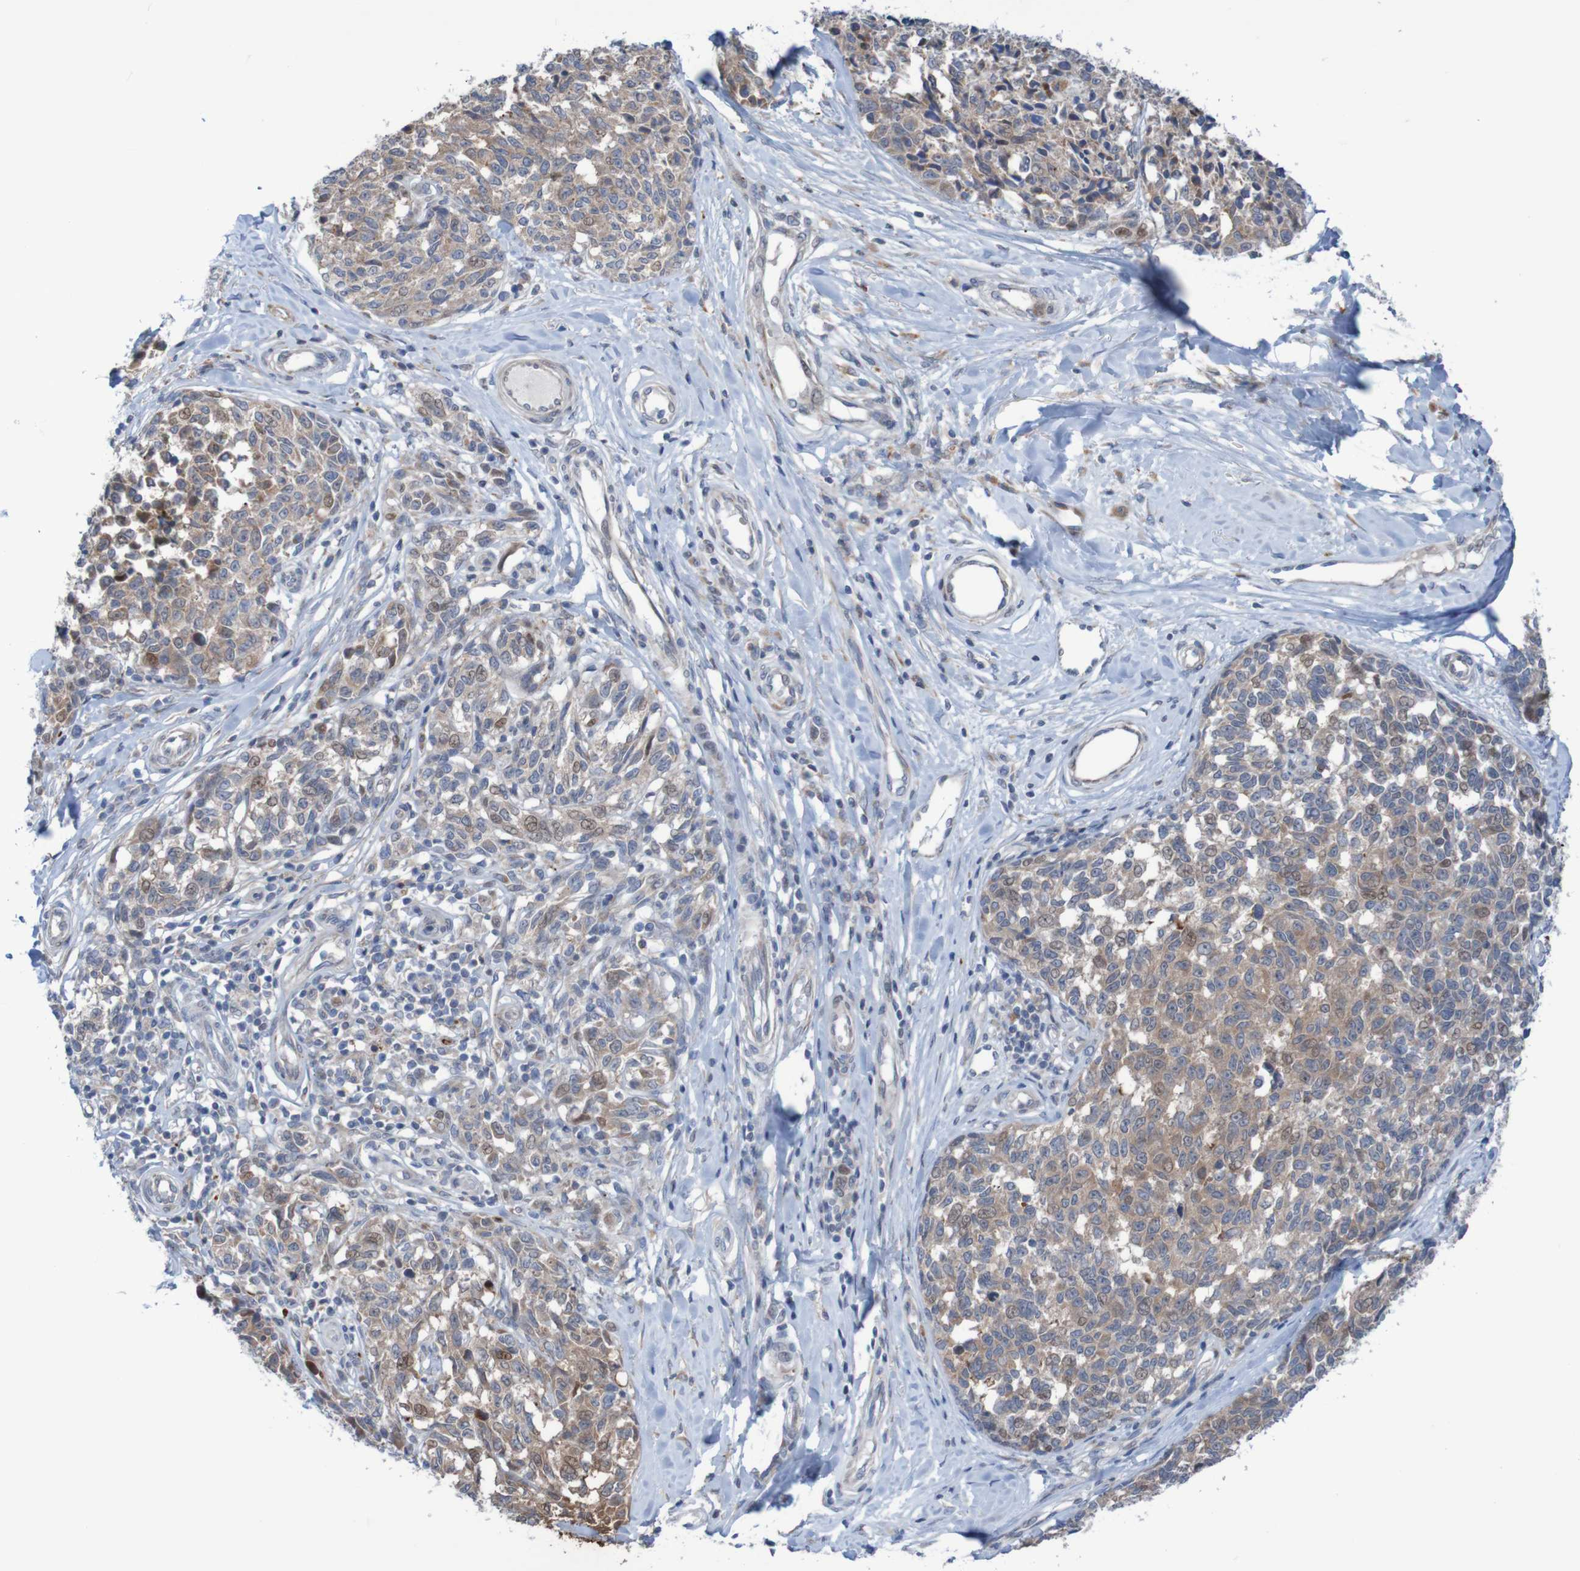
{"staining": {"intensity": "moderate", "quantity": ">75%", "location": "cytoplasmic/membranous,nuclear"}, "tissue": "melanoma", "cell_type": "Tumor cells", "image_type": "cancer", "snomed": [{"axis": "morphology", "description": "Malignant melanoma, NOS"}, {"axis": "topography", "description": "Skin"}], "caption": "Protein expression analysis of human malignant melanoma reveals moderate cytoplasmic/membranous and nuclear expression in approximately >75% of tumor cells. The protein of interest is stained brown, and the nuclei are stained in blue (DAB IHC with brightfield microscopy, high magnification).", "gene": "ANGPT4", "patient": {"sex": "female", "age": 64}}